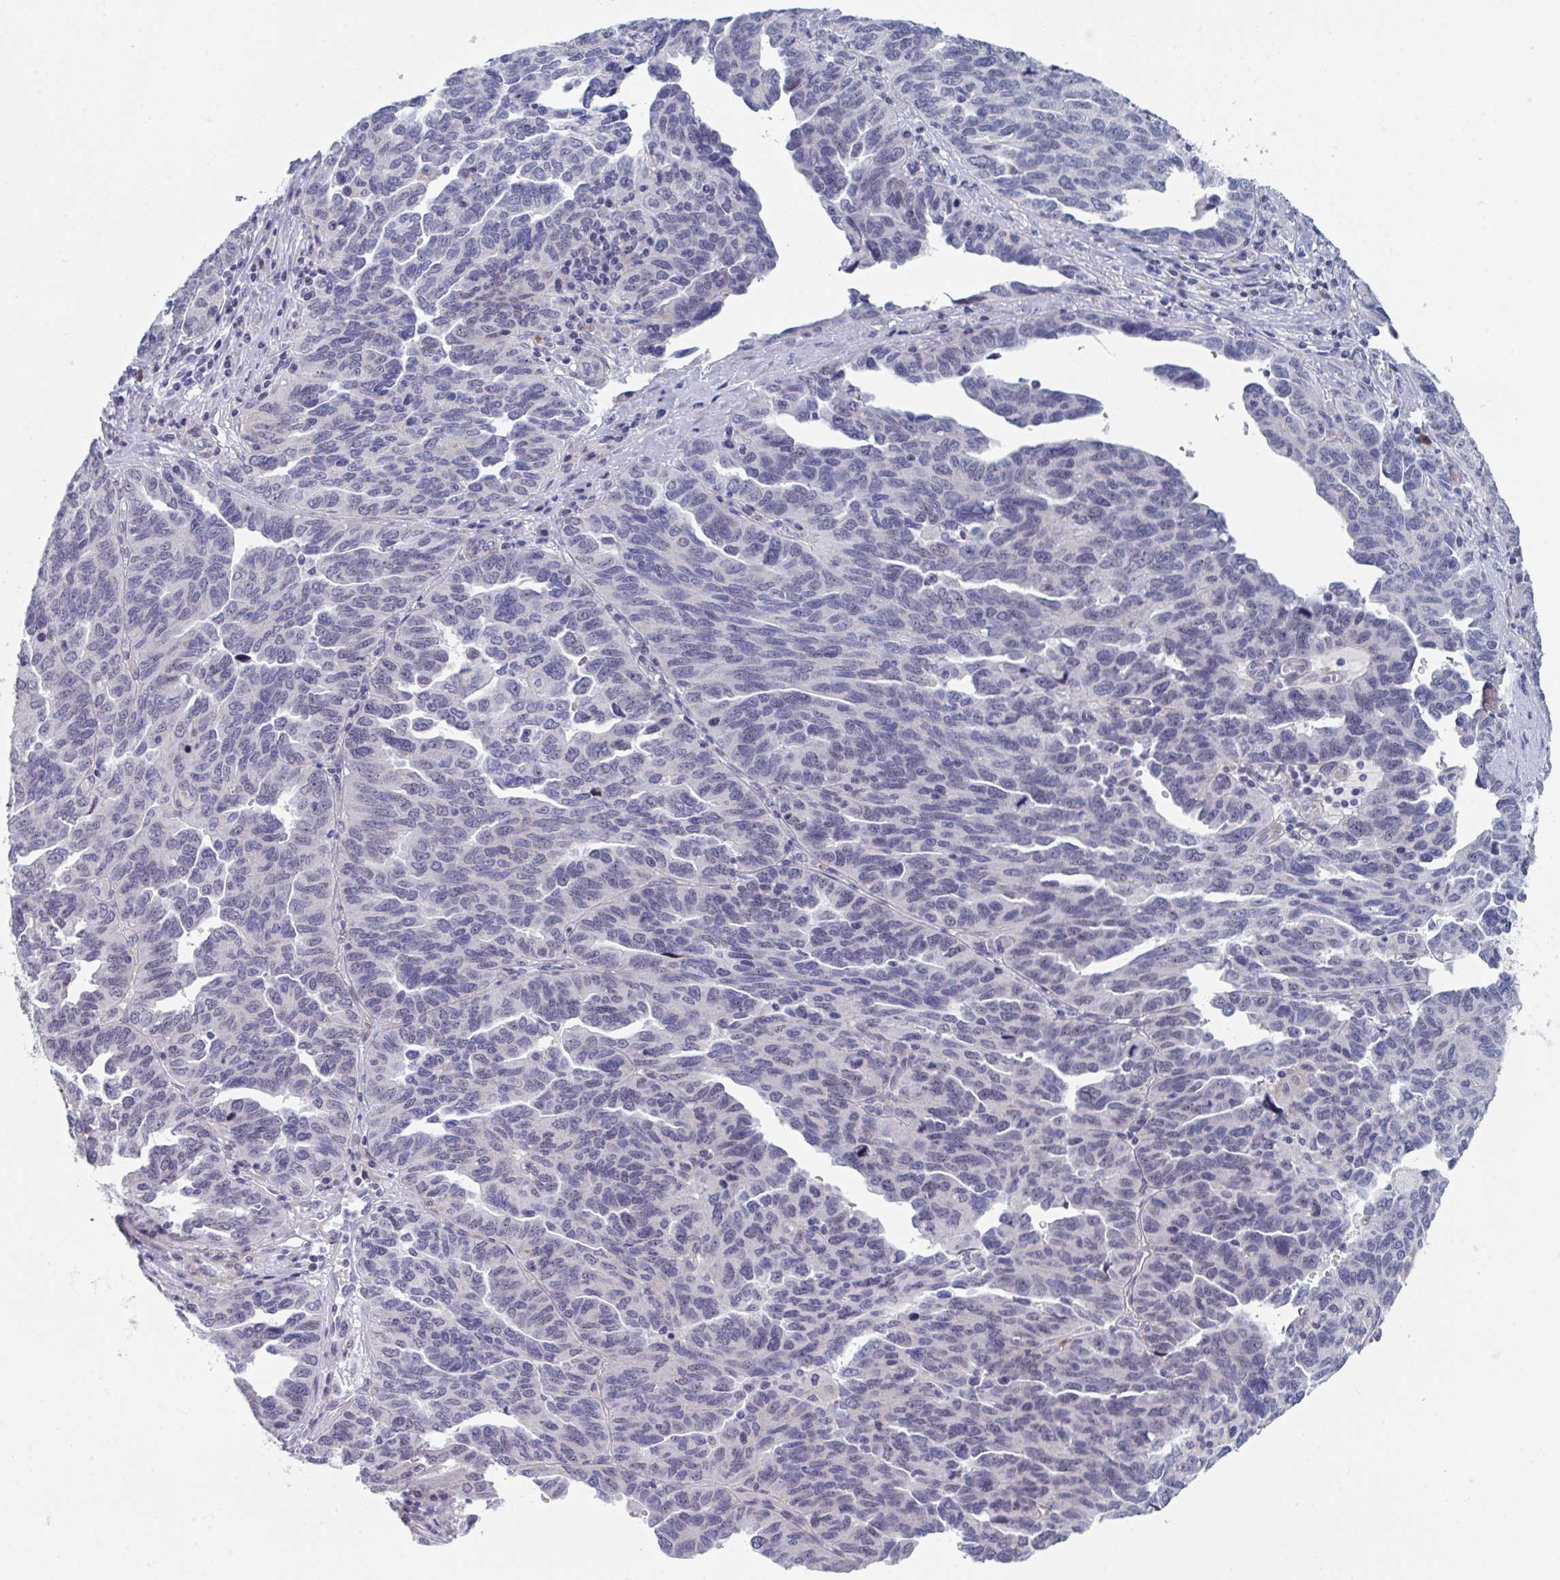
{"staining": {"intensity": "negative", "quantity": "none", "location": "none"}, "tissue": "ovarian cancer", "cell_type": "Tumor cells", "image_type": "cancer", "snomed": [{"axis": "morphology", "description": "Cystadenocarcinoma, serous, NOS"}, {"axis": "topography", "description": "Ovary"}], "caption": "IHC micrograph of human ovarian cancer (serous cystadenocarcinoma) stained for a protein (brown), which demonstrates no positivity in tumor cells. (DAB immunohistochemistry with hematoxylin counter stain).", "gene": "CENPT", "patient": {"sex": "female", "age": 64}}